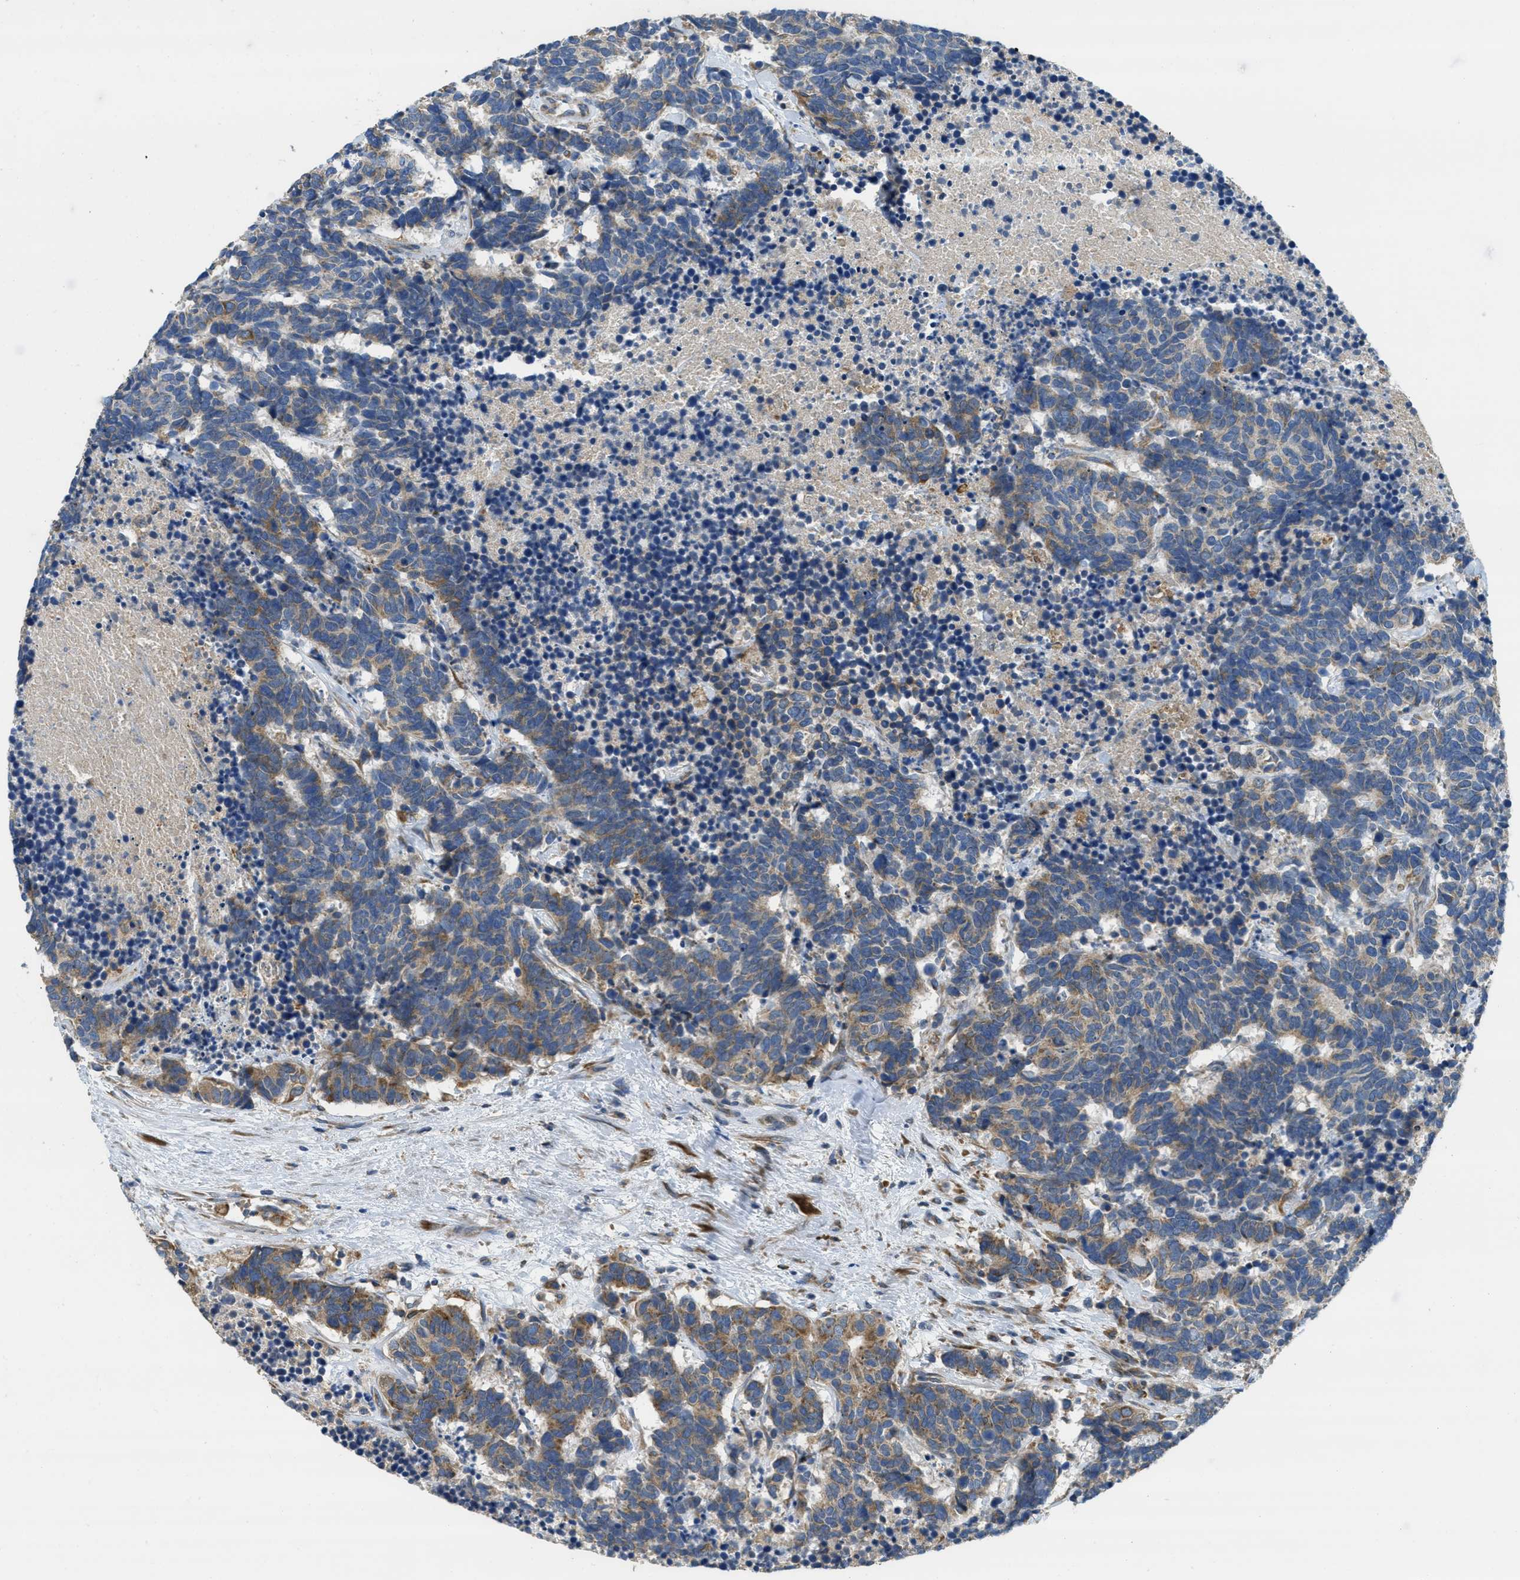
{"staining": {"intensity": "weak", "quantity": "25%-75%", "location": "cytoplasmic/membranous"}, "tissue": "carcinoid", "cell_type": "Tumor cells", "image_type": "cancer", "snomed": [{"axis": "morphology", "description": "Carcinoma, NOS"}, {"axis": "morphology", "description": "Carcinoid, malignant, NOS"}, {"axis": "topography", "description": "Urinary bladder"}], "caption": "Protein staining by immunohistochemistry (IHC) displays weak cytoplasmic/membranous staining in approximately 25%-75% of tumor cells in carcinoid.", "gene": "SSR1", "patient": {"sex": "male", "age": 57}}